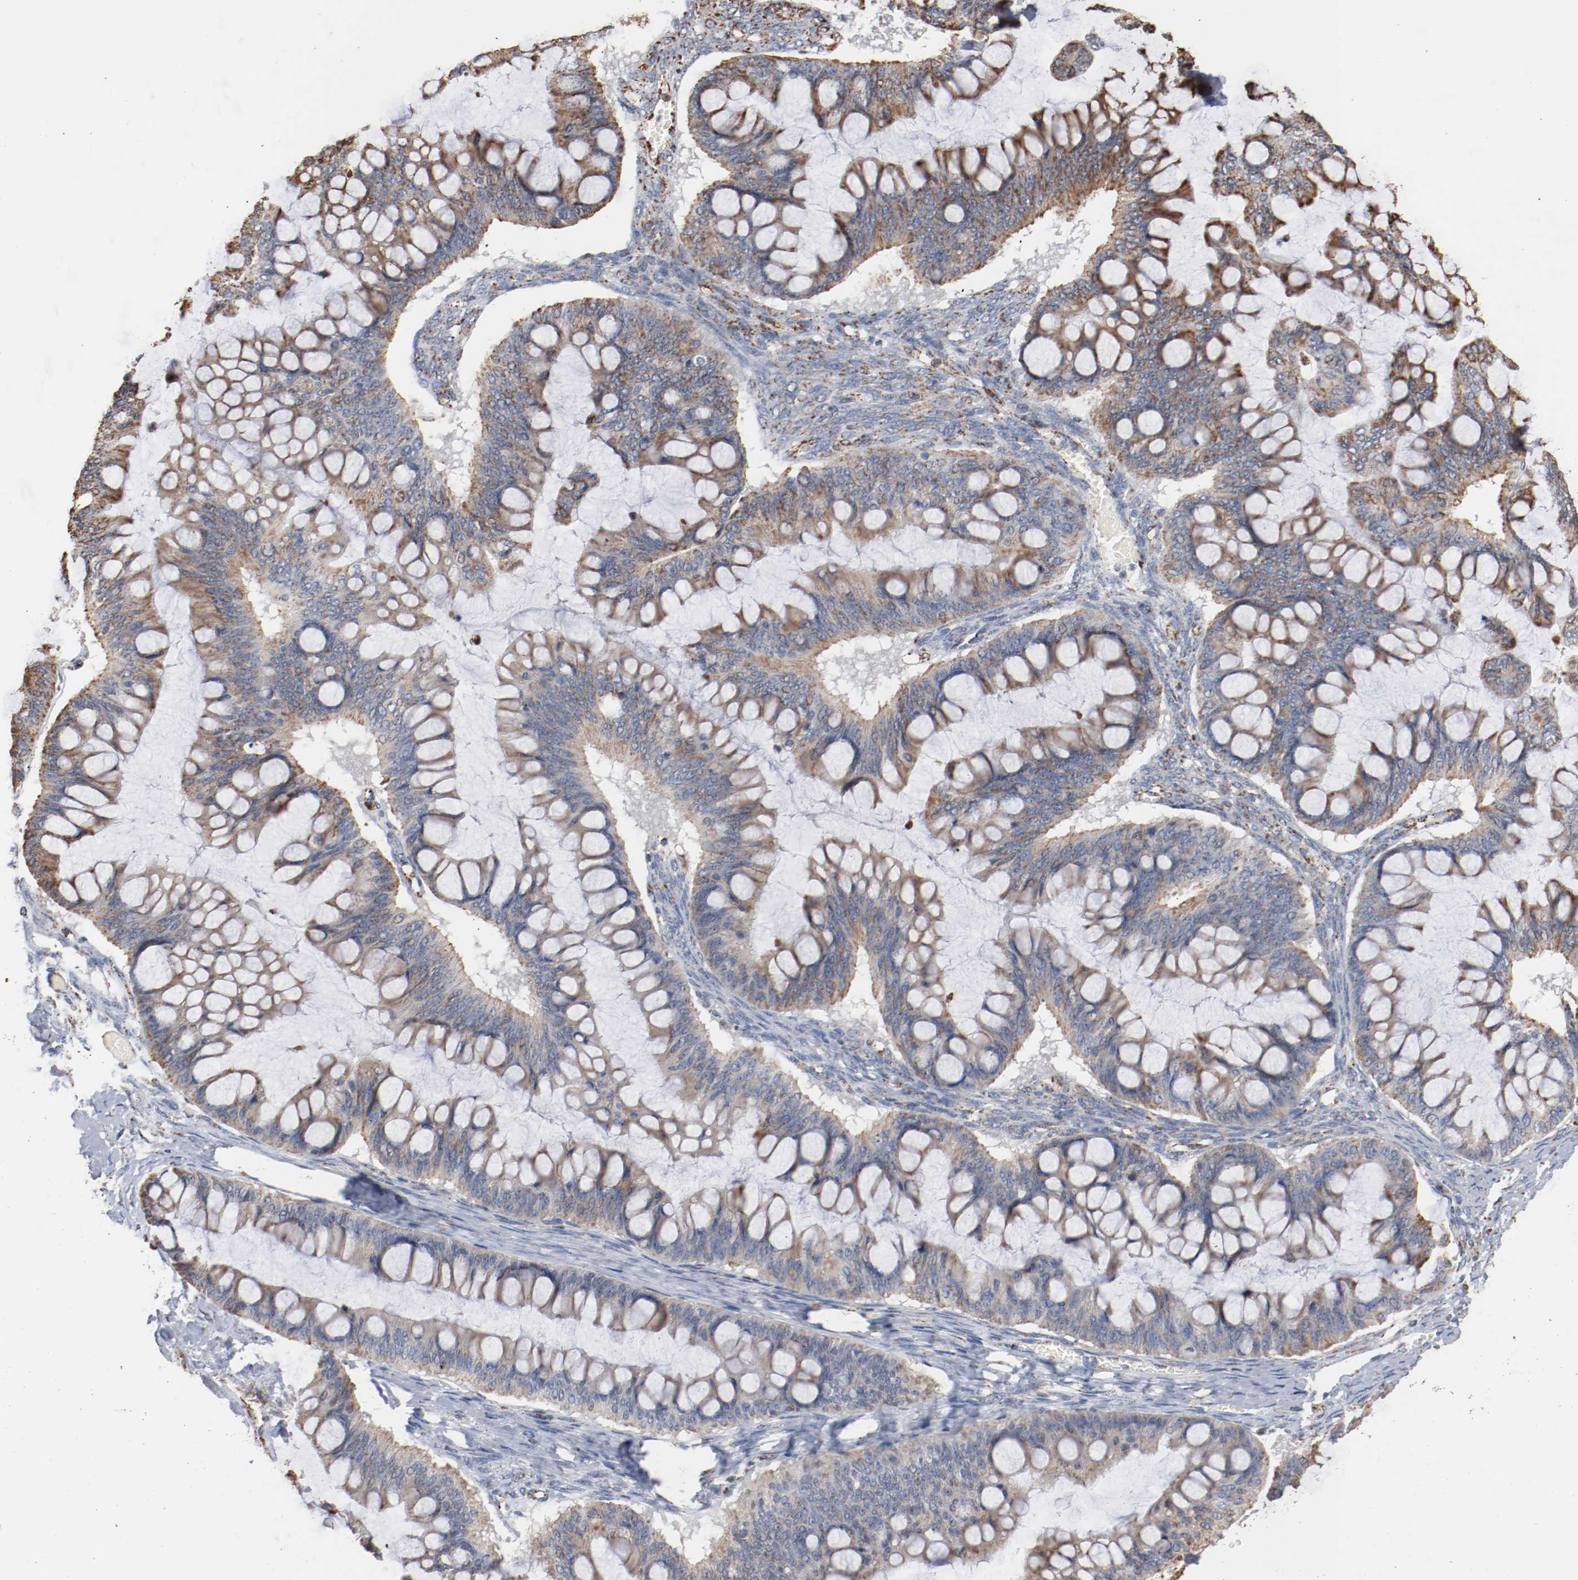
{"staining": {"intensity": "moderate", "quantity": "25%-75%", "location": "cytoplasmic/membranous"}, "tissue": "ovarian cancer", "cell_type": "Tumor cells", "image_type": "cancer", "snomed": [{"axis": "morphology", "description": "Cystadenocarcinoma, mucinous, NOS"}, {"axis": "topography", "description": "Ovary"}], "caption": "This is a micrograph of immunohistochemistry (IHC) staining of mucinous cystadenocarcinoma (ovarian), which shows moderate expression in the cytoplasmic/membranous of tumor cells.", "gene": "NDUFS4", "patient": {"sex": "female", "age": 73}}